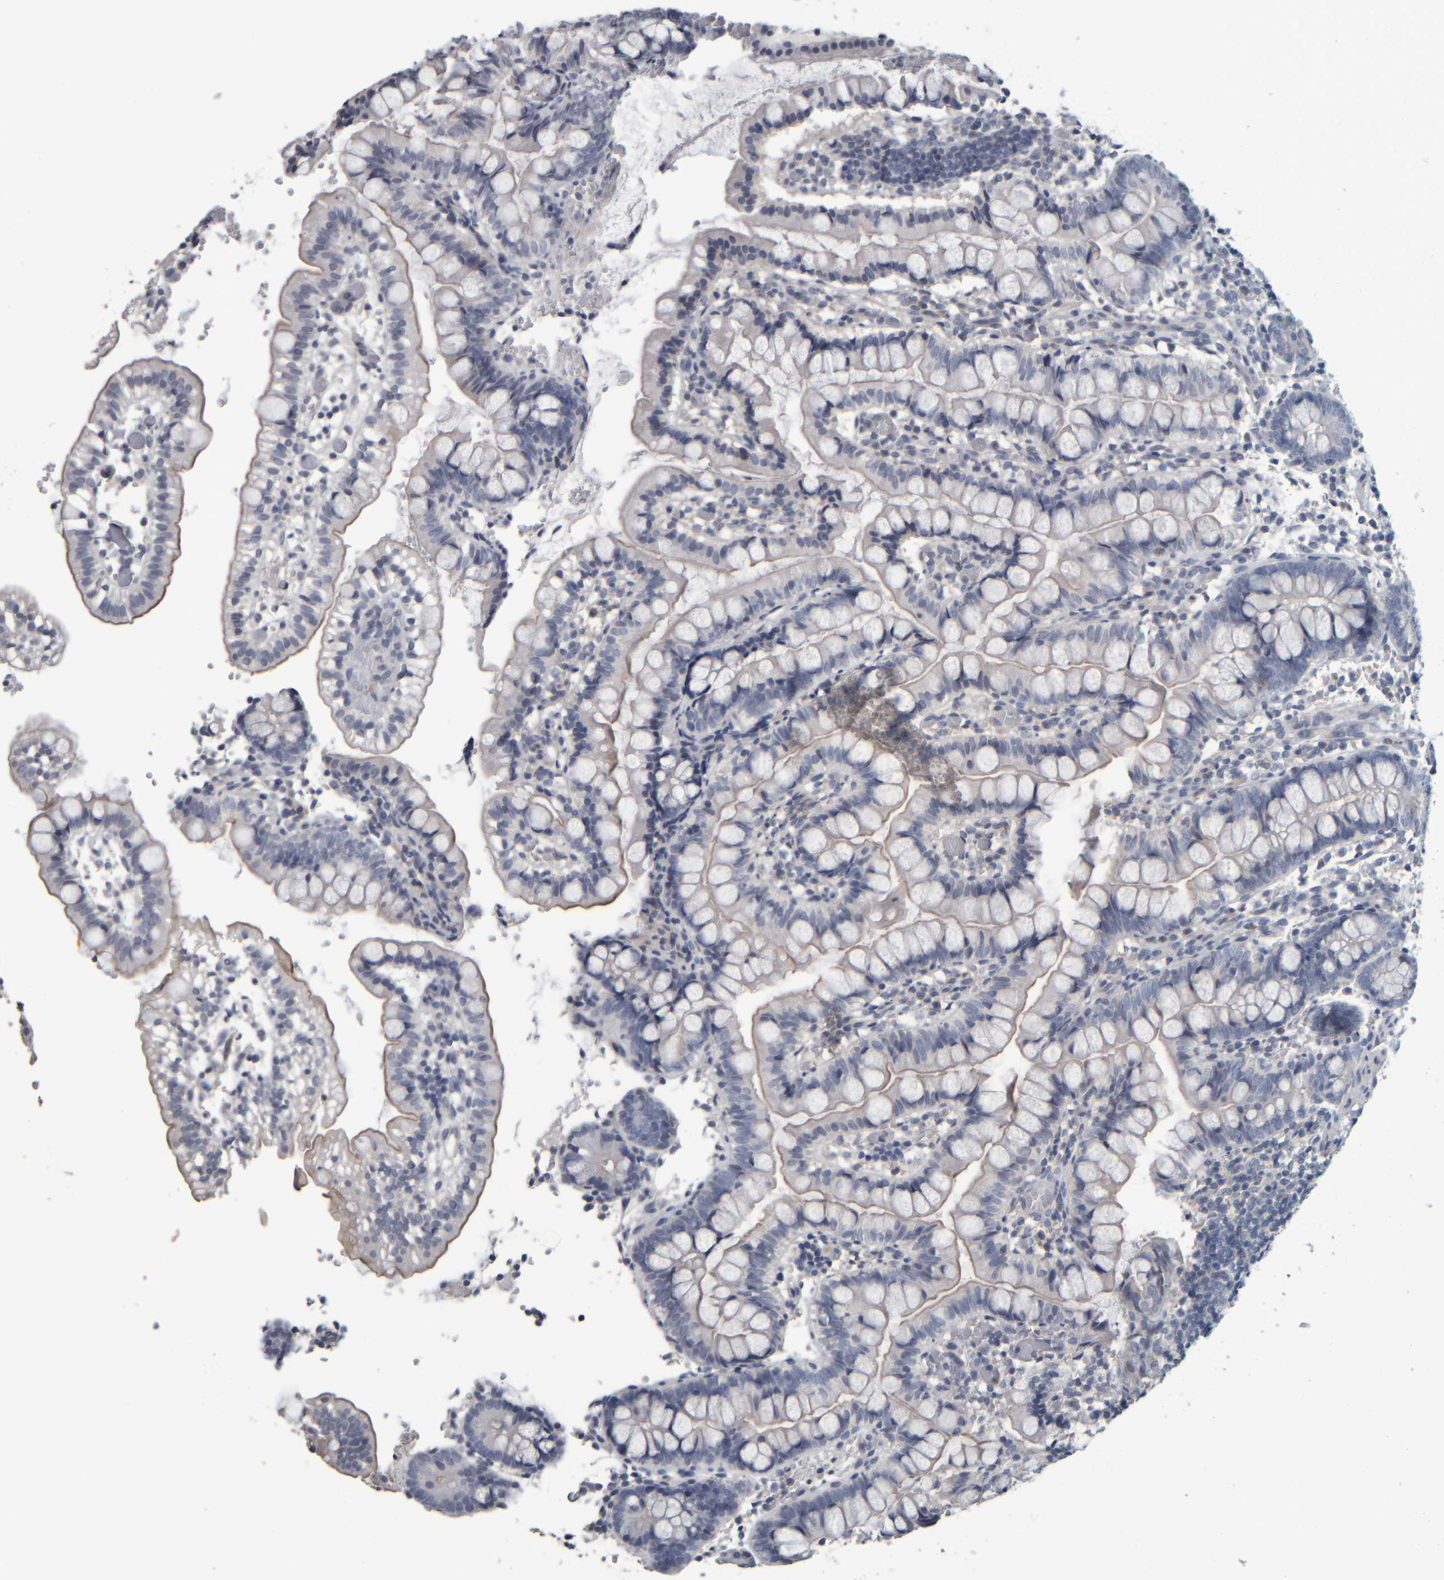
{"staining": {"intensity": "weak", "quantity": "25%-75%", "location": "cytoplasmic/membranous"}, "tissue": "small intestine", "cell_type": "Glandular cells", "image_type": "normal", "snomed": [{"axis": "morphology", "description": "Normal tissue, NOS"}, {"axis": "morphology", "description": "Developmental malformation"}, {"axis": "topography", "description": "Small intestine"}], "caption": "Immunohistochemical staining of unremarkable human small intestine shows low levels of weak cytoplasmic/membranous staining in approximately 25%-75% of glandular cells. The staining was performed using DAB, with brown indicating positive protein expression. Nuclei are stained blue with hematoxylin.", "gene": "CAVIN4", "patient": {"sex": "male"}}